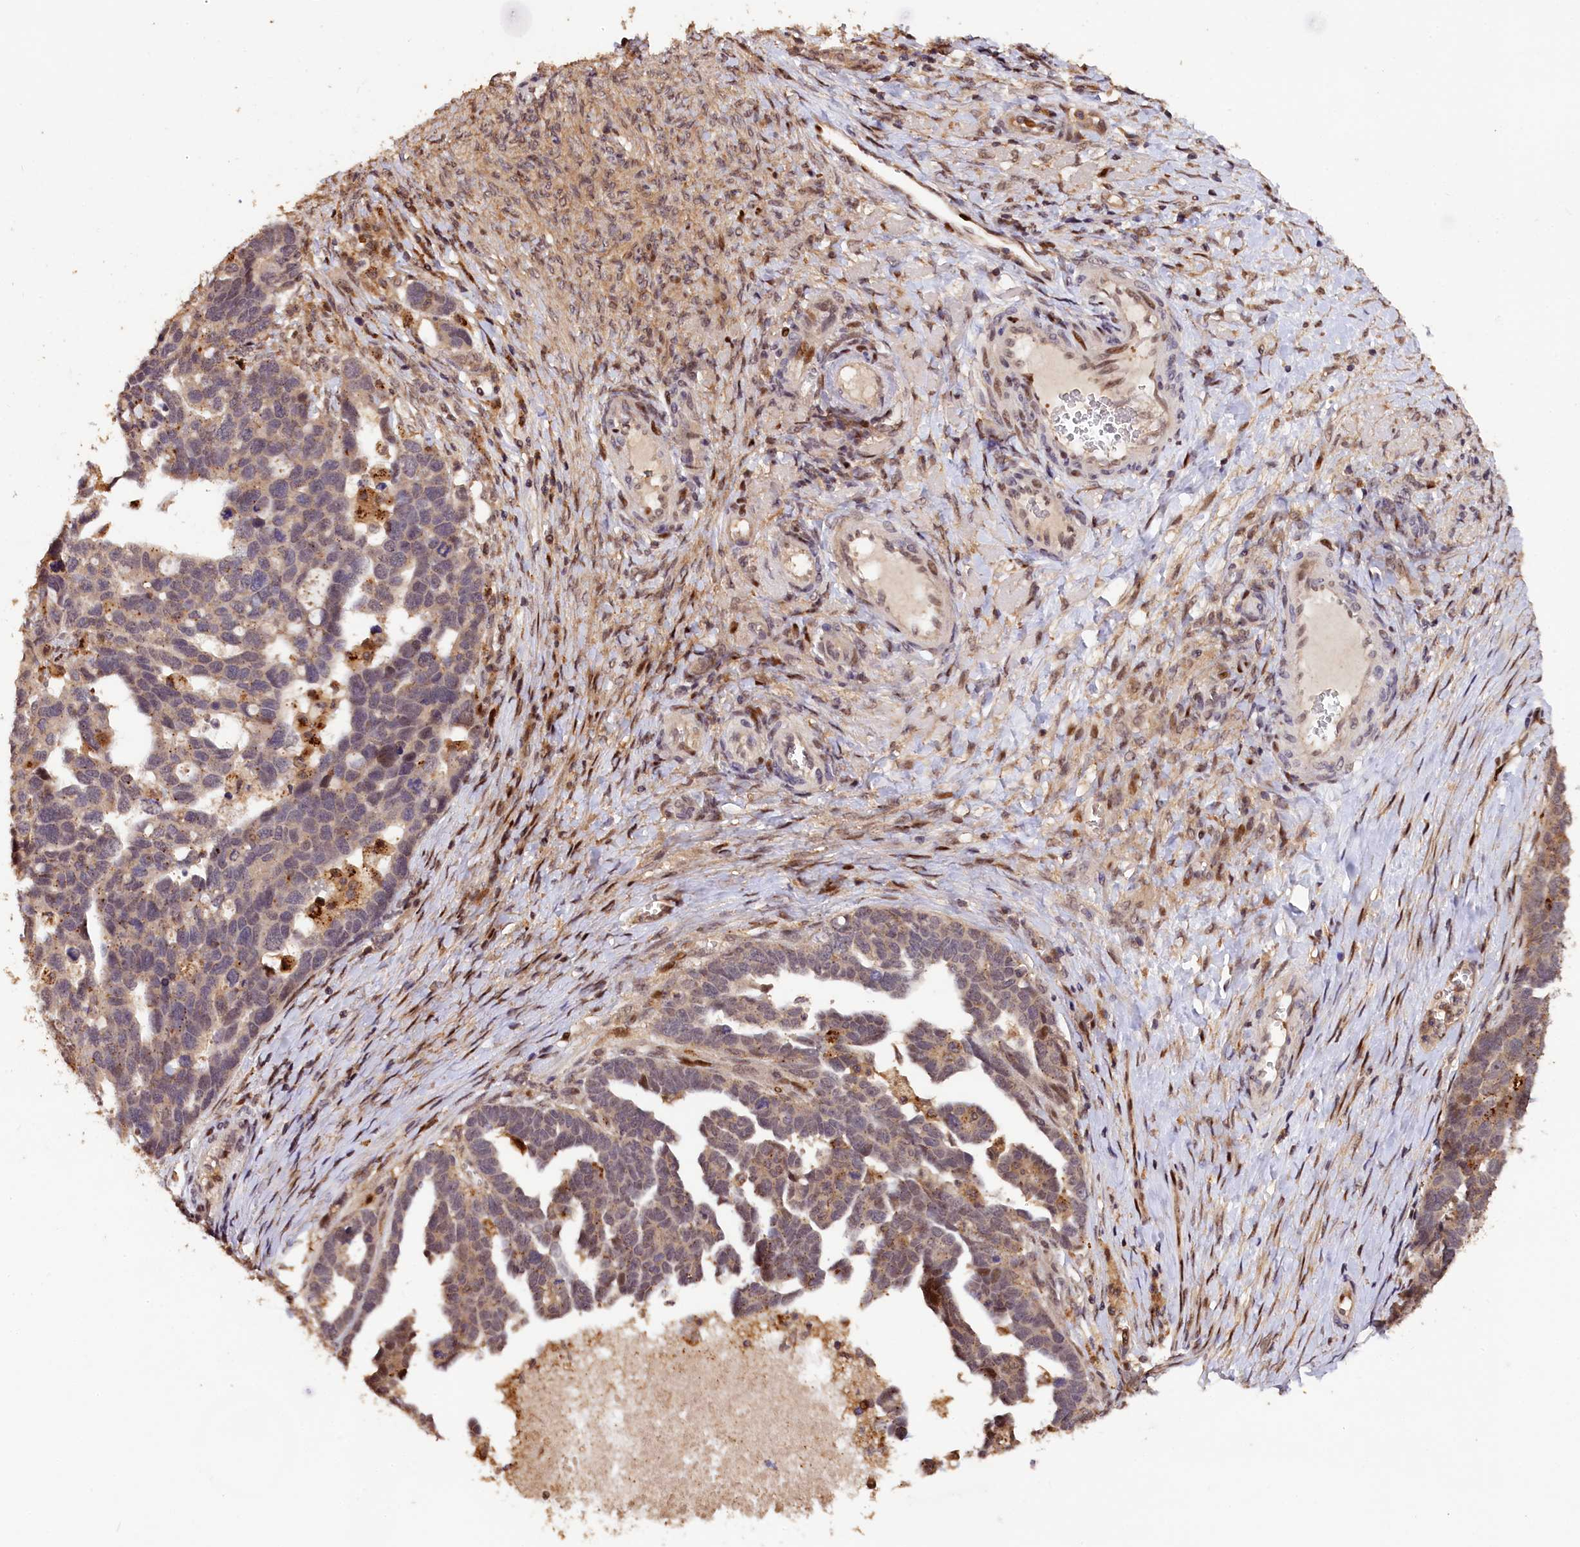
{"staining": {"intensity": "weak", "quantity": ">75%", "location": "cytoplasmic/membranous"}, "tissue": "ovarian cancer", "cell_type": "Tumor cells", "image_type": "cancer", "snomed": [{"axis": "morphology", "description": "Cystadenocarcinoma, serous, NOS"}, {"axis": "topography", "description": "Ovary"}], "caption": "Immunohistochemical staining of human ovarian serous cystadenocarcinoma displays weak cytoplasmic/membranous protein positivity in approximately >75% of tumor cells.", "gene": "PHAF1", "patient": {"sex": "female", "age": 54}}